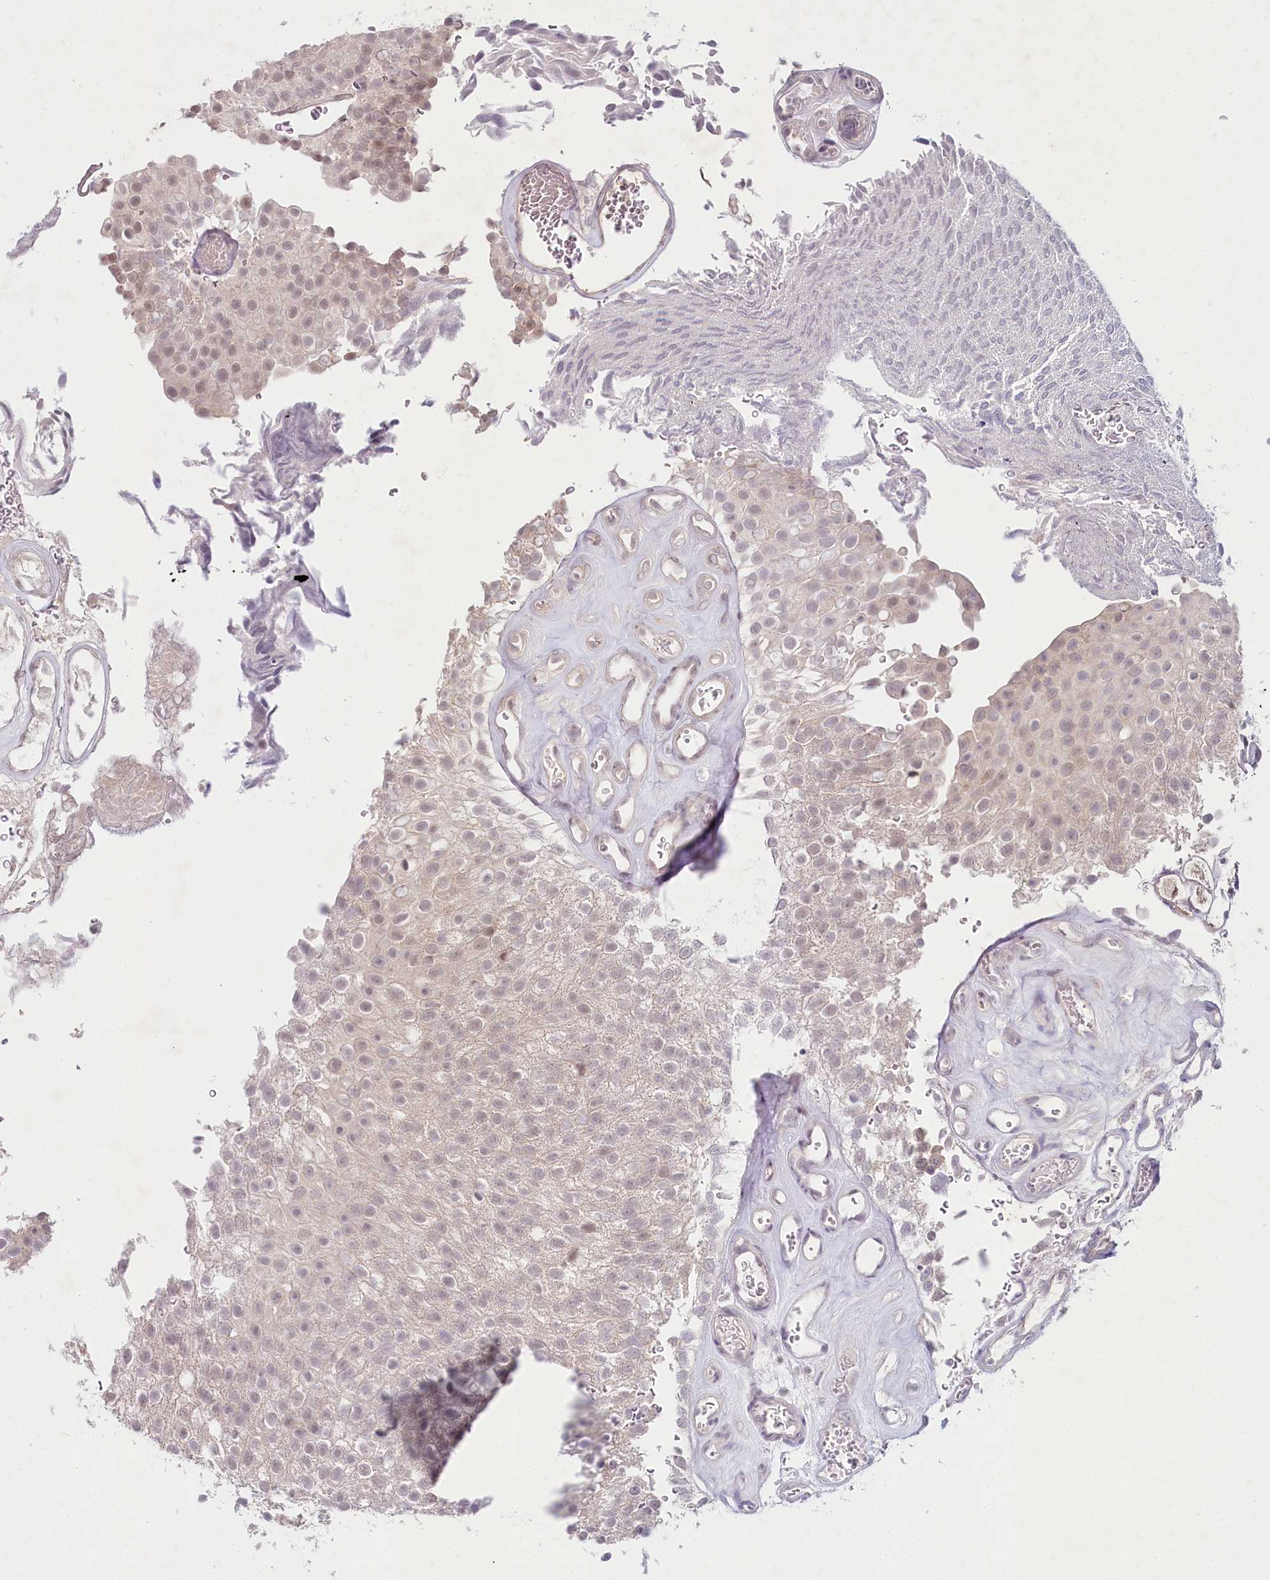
{"staining": {"intensity": "weak", "quantity": "<25%", "location": "nuclear"}, "tissue": "urothelial cancer", "cell_type": "Tumor cells", "image_type": "cancer", "snomed": [{"axis": "morphology", "description": "Urothelial carcinoma, Low grade"}, {"axis": "topography", "description": "Urinary bladder"}], "caption": "Immunohistochemistry micrograph of urothelial cancer stained for a protein (brown), which reveals no expression in tumor cells. The staining is performed using DAB (3,3'-diaminobenzidine) brown chromogen with nuclei counter-stained in using hematoxylin.", "gene": "AMTN", "patient": {"sex": "male", "age": 78}}